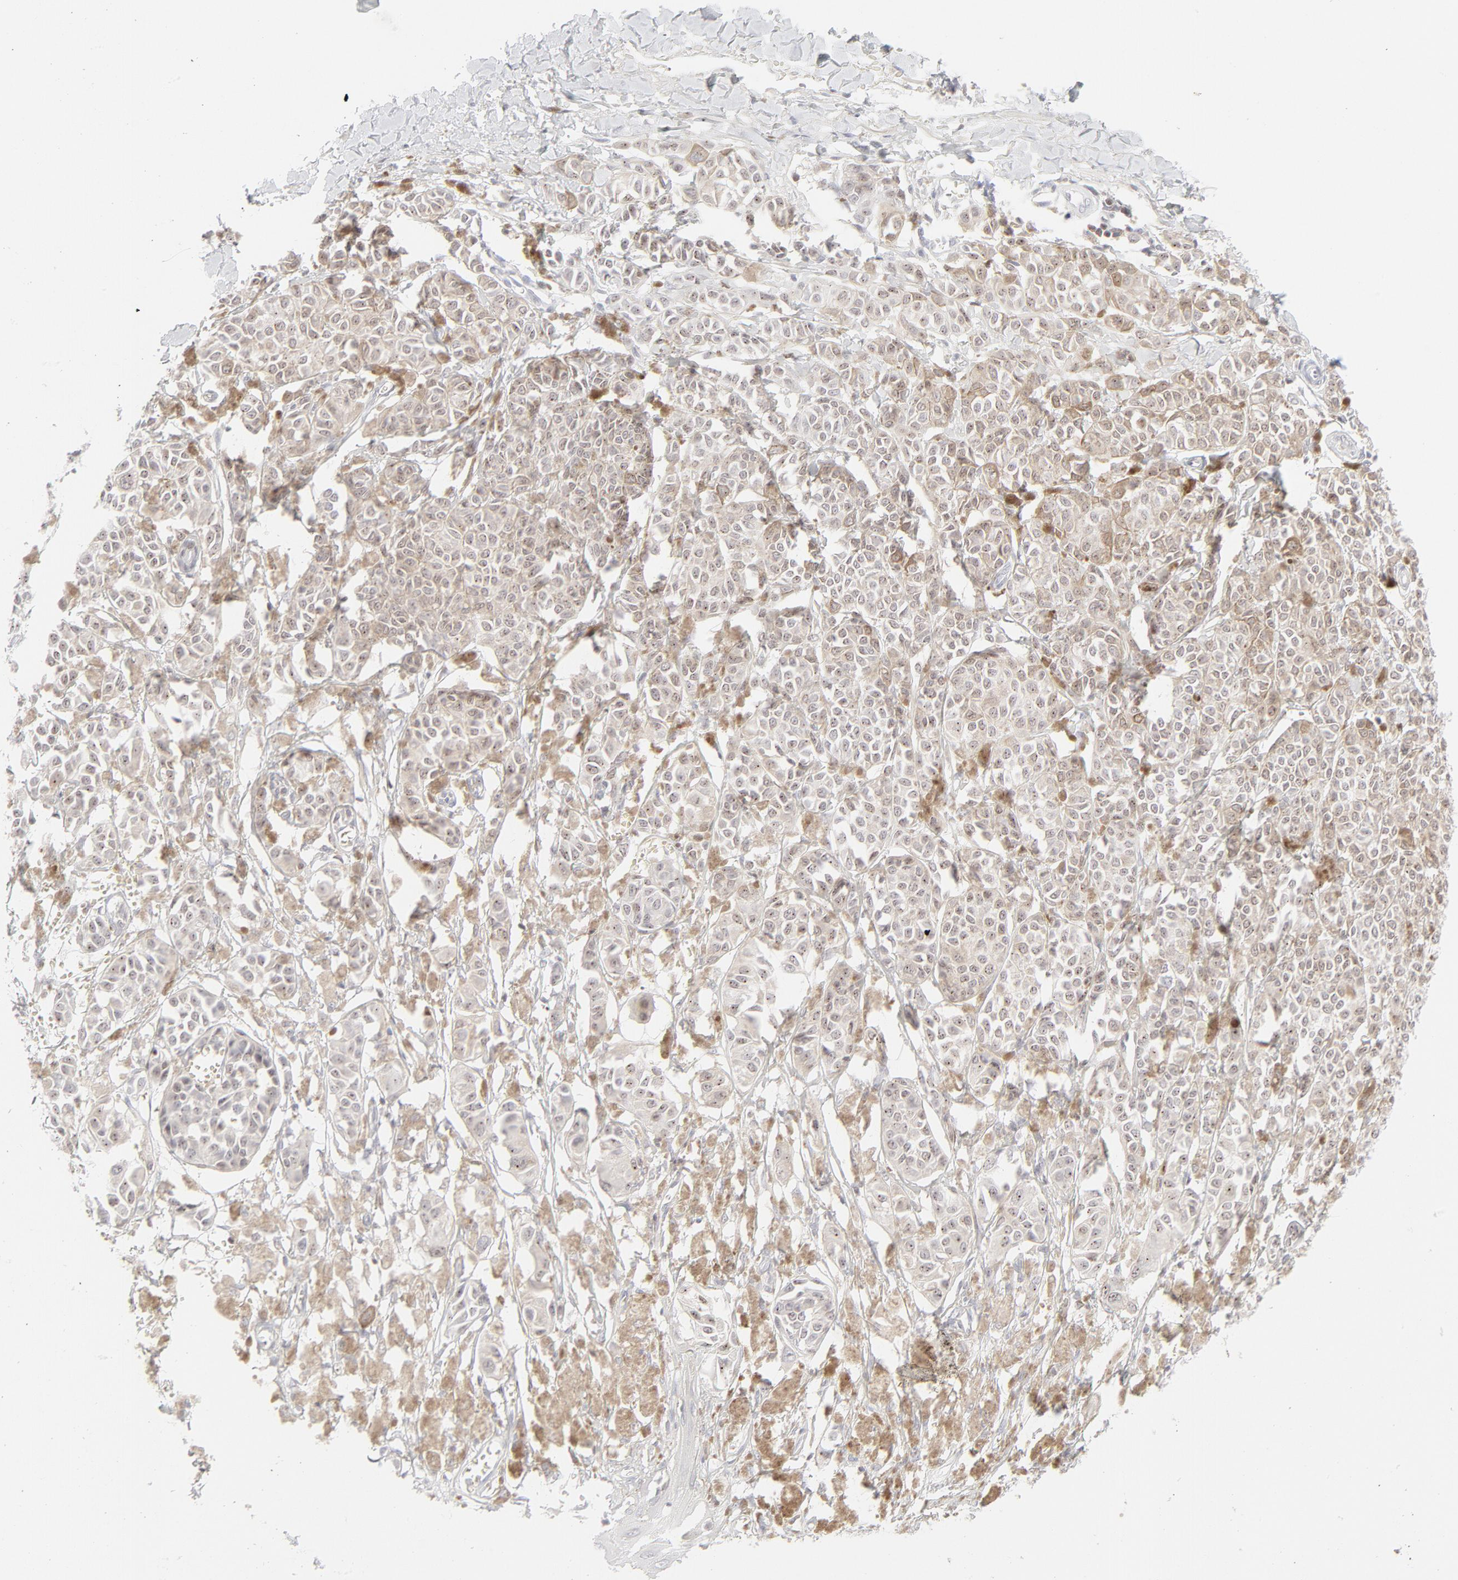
{"staining": {"intensity": "weak", "quantity": "25%-75%", "location": "cytoplasmic/membranous"}, "tissue": "melanoma", "cell_type": "Tumor cells", "image_type": "cancer", "snomed": [{"axis": "morphology", "description": "Malignant melanoma, NOS"}, {"axis": "topography", "description": "Skin"}], "caption": "Approximately 25%-75% of tumor cells in human melanoma reveal weak cytoplasmic/membranous protein positivity as visualized by brown immunohistochemical staining.", "gene": "PRKCB", "patient": {"sex": "male", "age": 76}}